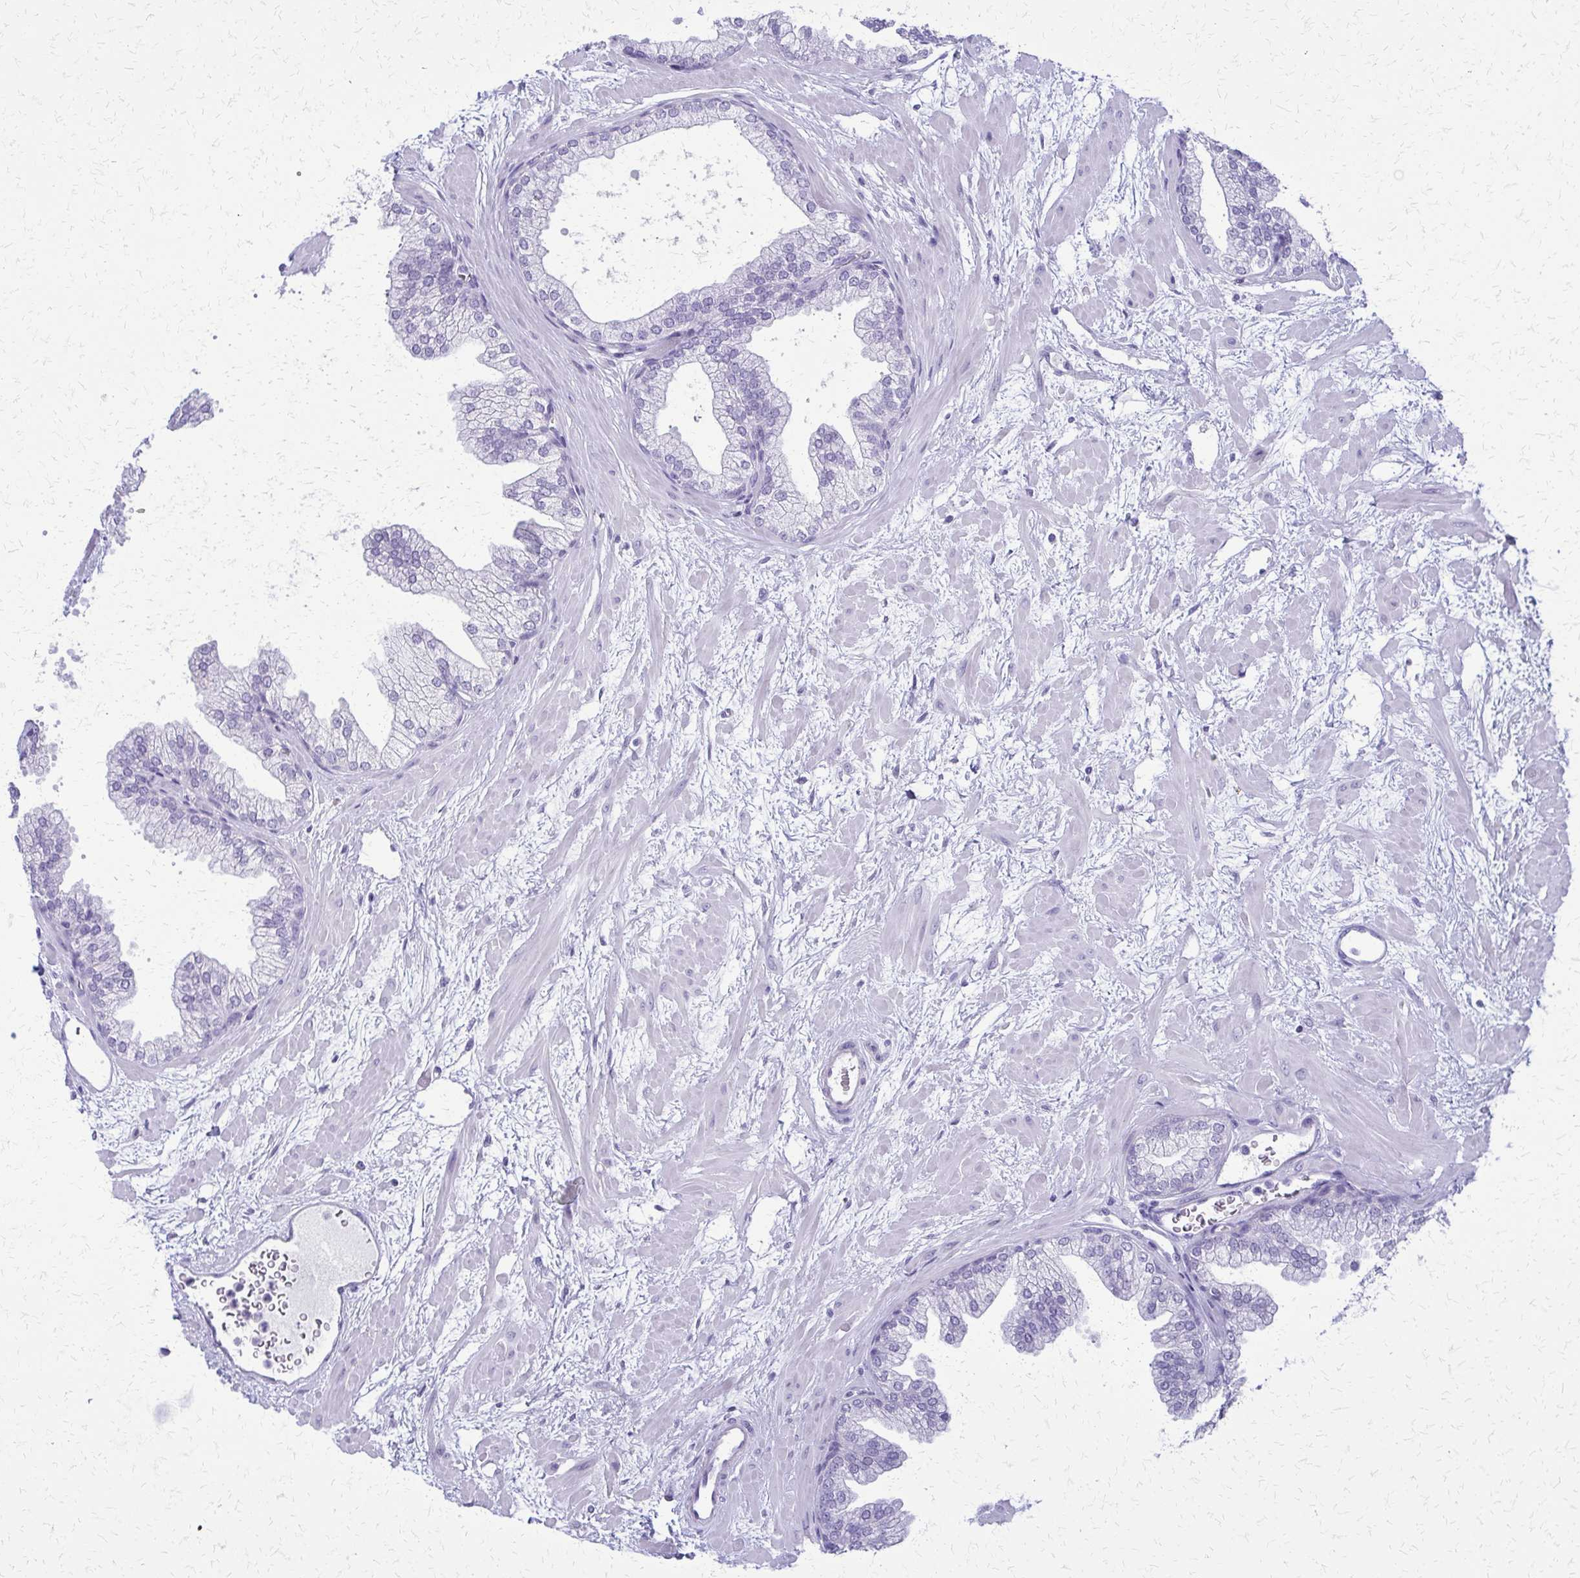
{"staining": {"intensity": "negative", "quantity": "none", "location": "none"}, "tissue": "prostate", "cell_type": "Glandular cells", "image_type": "normal", "snomed": [{"axis": "morphology", "description": "Normal tissue, NOS"}, {"axis": "topography", "description": "Prostate"}], "caption": "Immunohistochemistry (IHC) of benign human prostate exhibits no staining in glandular cells. Brightfield microscopy of immunohistochemistry stained with DAB (3,3'-diaminobenzidine) (brown) and hematoxylin (blue), captured at high magnification.", "gene": "FAM162B", "patient": {"sex": "male", "age": 37}}